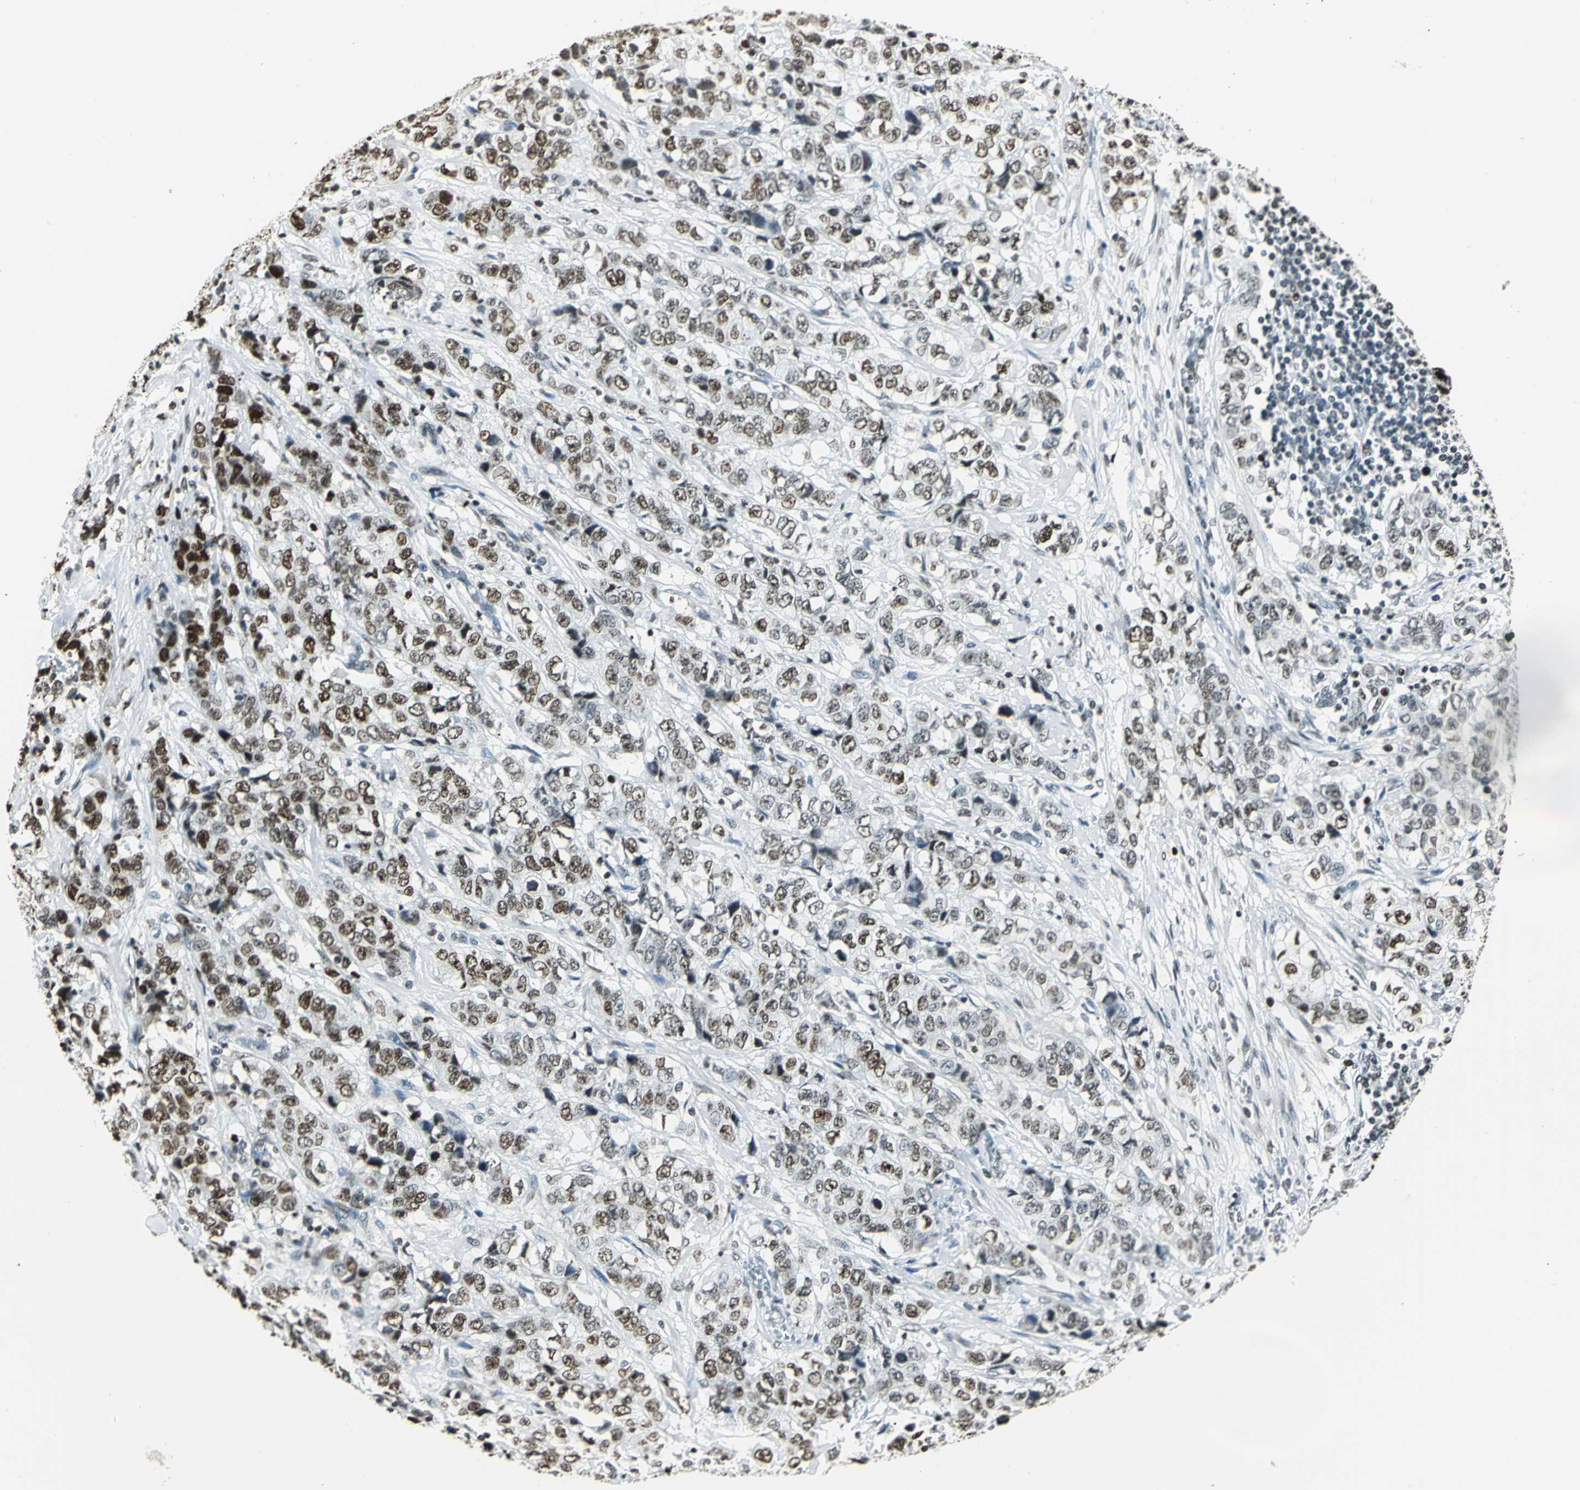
{"staining": {"intensity": "moderate", "quantity": ">75%", "location": "nuclear"}, "tissue": "stomach cancer", "cell_type": "Tumor cells", "image_type": "cancer", "snomed": [{"axis": "morphology", "description": "Adenocarcinoma, NOS"}, {"axis": "topography", "description": "Stomach"}], "caption": "Stomach cancer (adenocarcinoma) stained with a protein marker displays moderate staining in tumor cells.", "gene": "MCM4", "patient": {"sex": "male", "age": 48}}